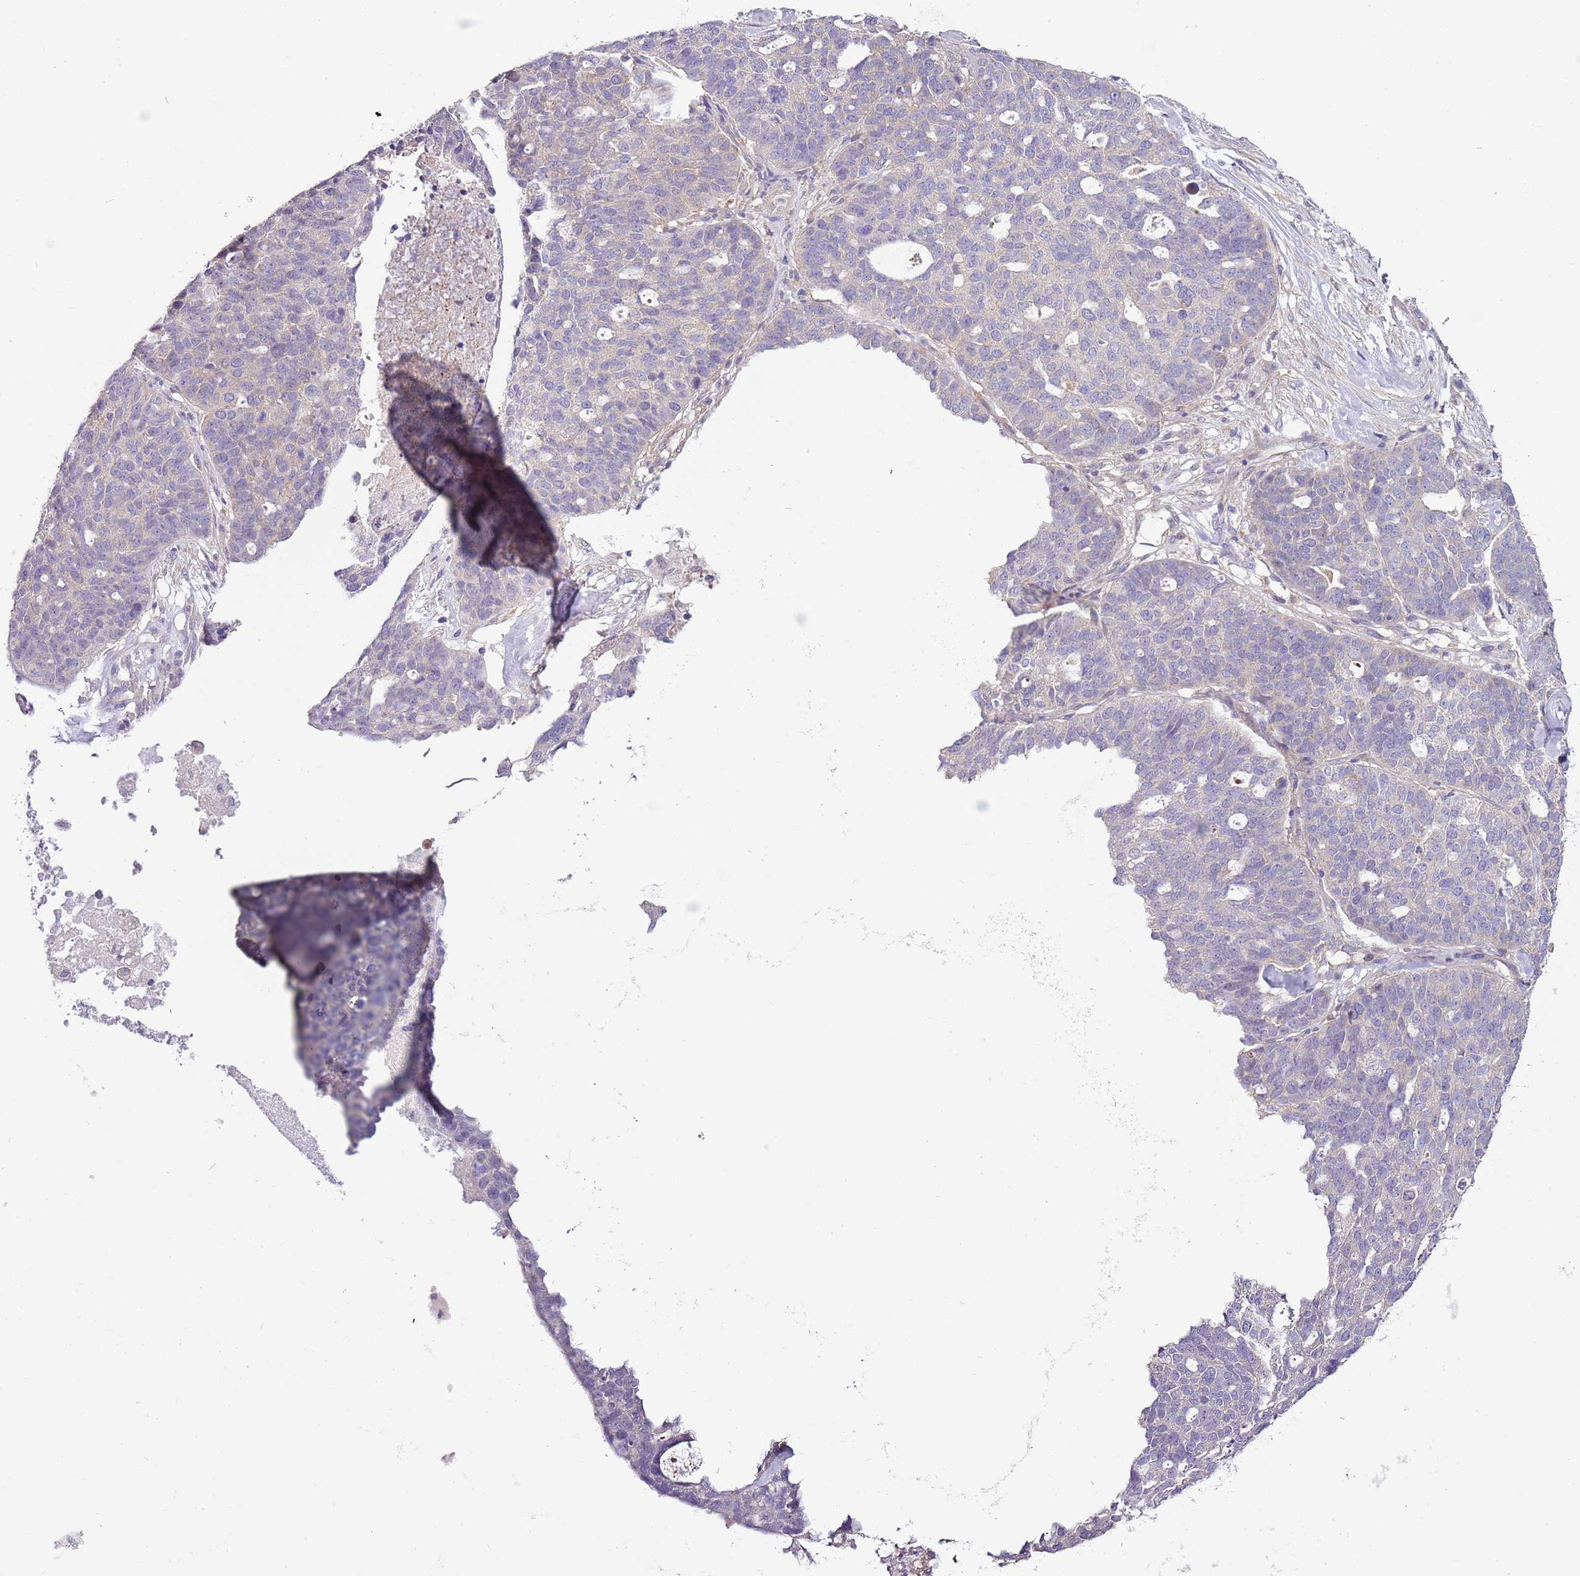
{"staining": {"intensity": "negative", "quantity": "none", "location": "none"}, "tissue": "ovarian cancer", "cell_type": "Tumor cells", "image_type": "cancer", "snomed": [{"axis": "morphology", "description": "Cystadenocarcinoma, serous, NOS"}, {"axis": "topography", "description": "Ovary"}], "caption": "This histopathology image is of ovarian serous cystadenocarcinoma stained with immunohistochemistry to label a protein in brown with the nuclei are counter-stained blue. There is no staining in tumor cells.", "gene": "LPIN2", "patient": {"sex": "female", "age": 59}}